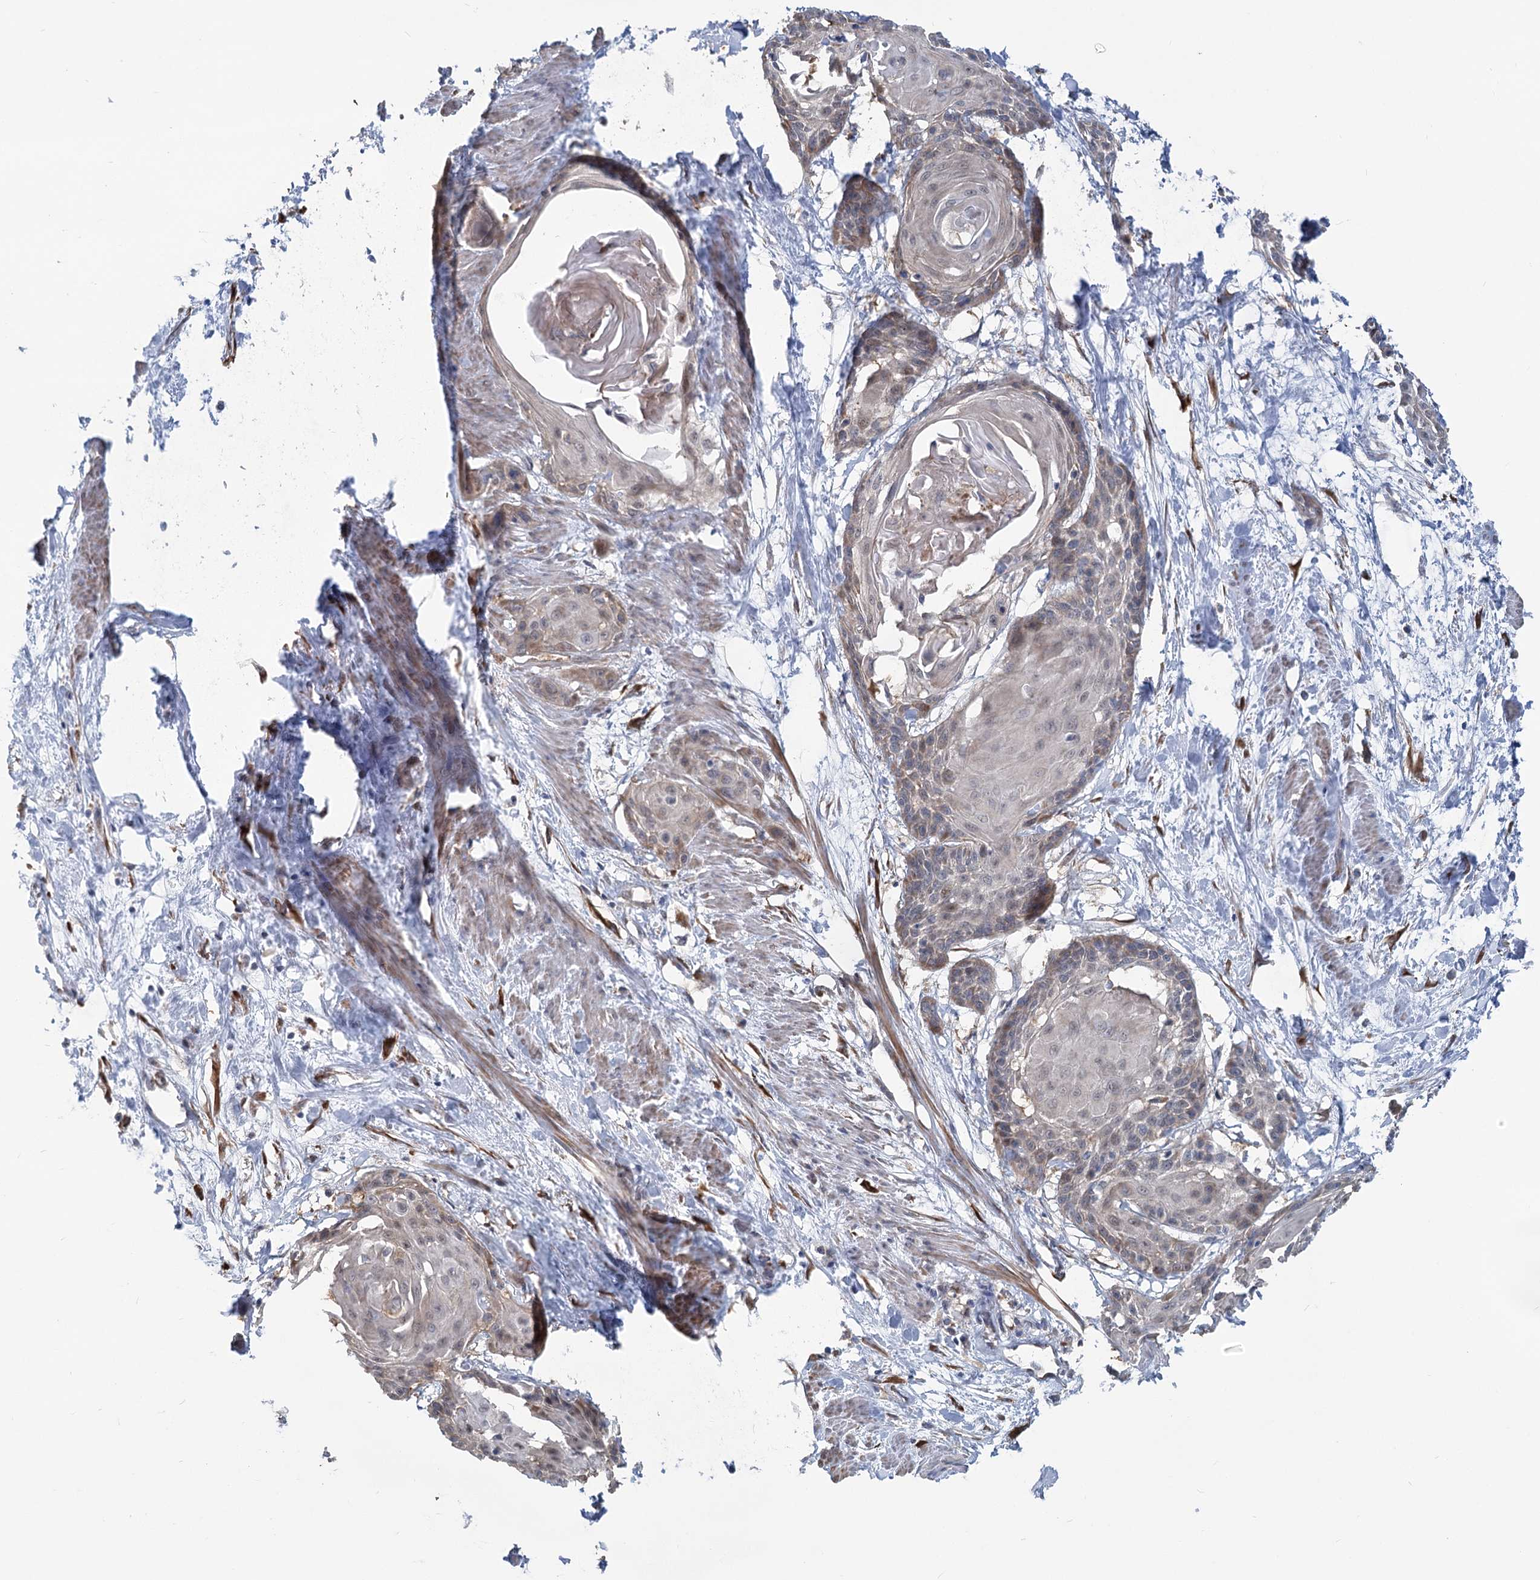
{"staining": {"intensity": "negative", "quantity": "none", "location": "none"}, "tissue": "cervical cancer", "cell_type": "Tumor cells", "image_type": "cancer", "snomed": [{"axis": "morphology", "description": "Squamous cell carcinoma, NOS"}, {"axis": "topography", "description": "Cervix"}], "caption": "This photomicrograph is of cervical squamous cell carcinoma stained with immunohistochemistry to label a protein in brown with the nuclei are counter-stained blue. There is no staining in tumor cells.", "gene": "CIB4", "patient": {"sex": "female", "age": 57}}